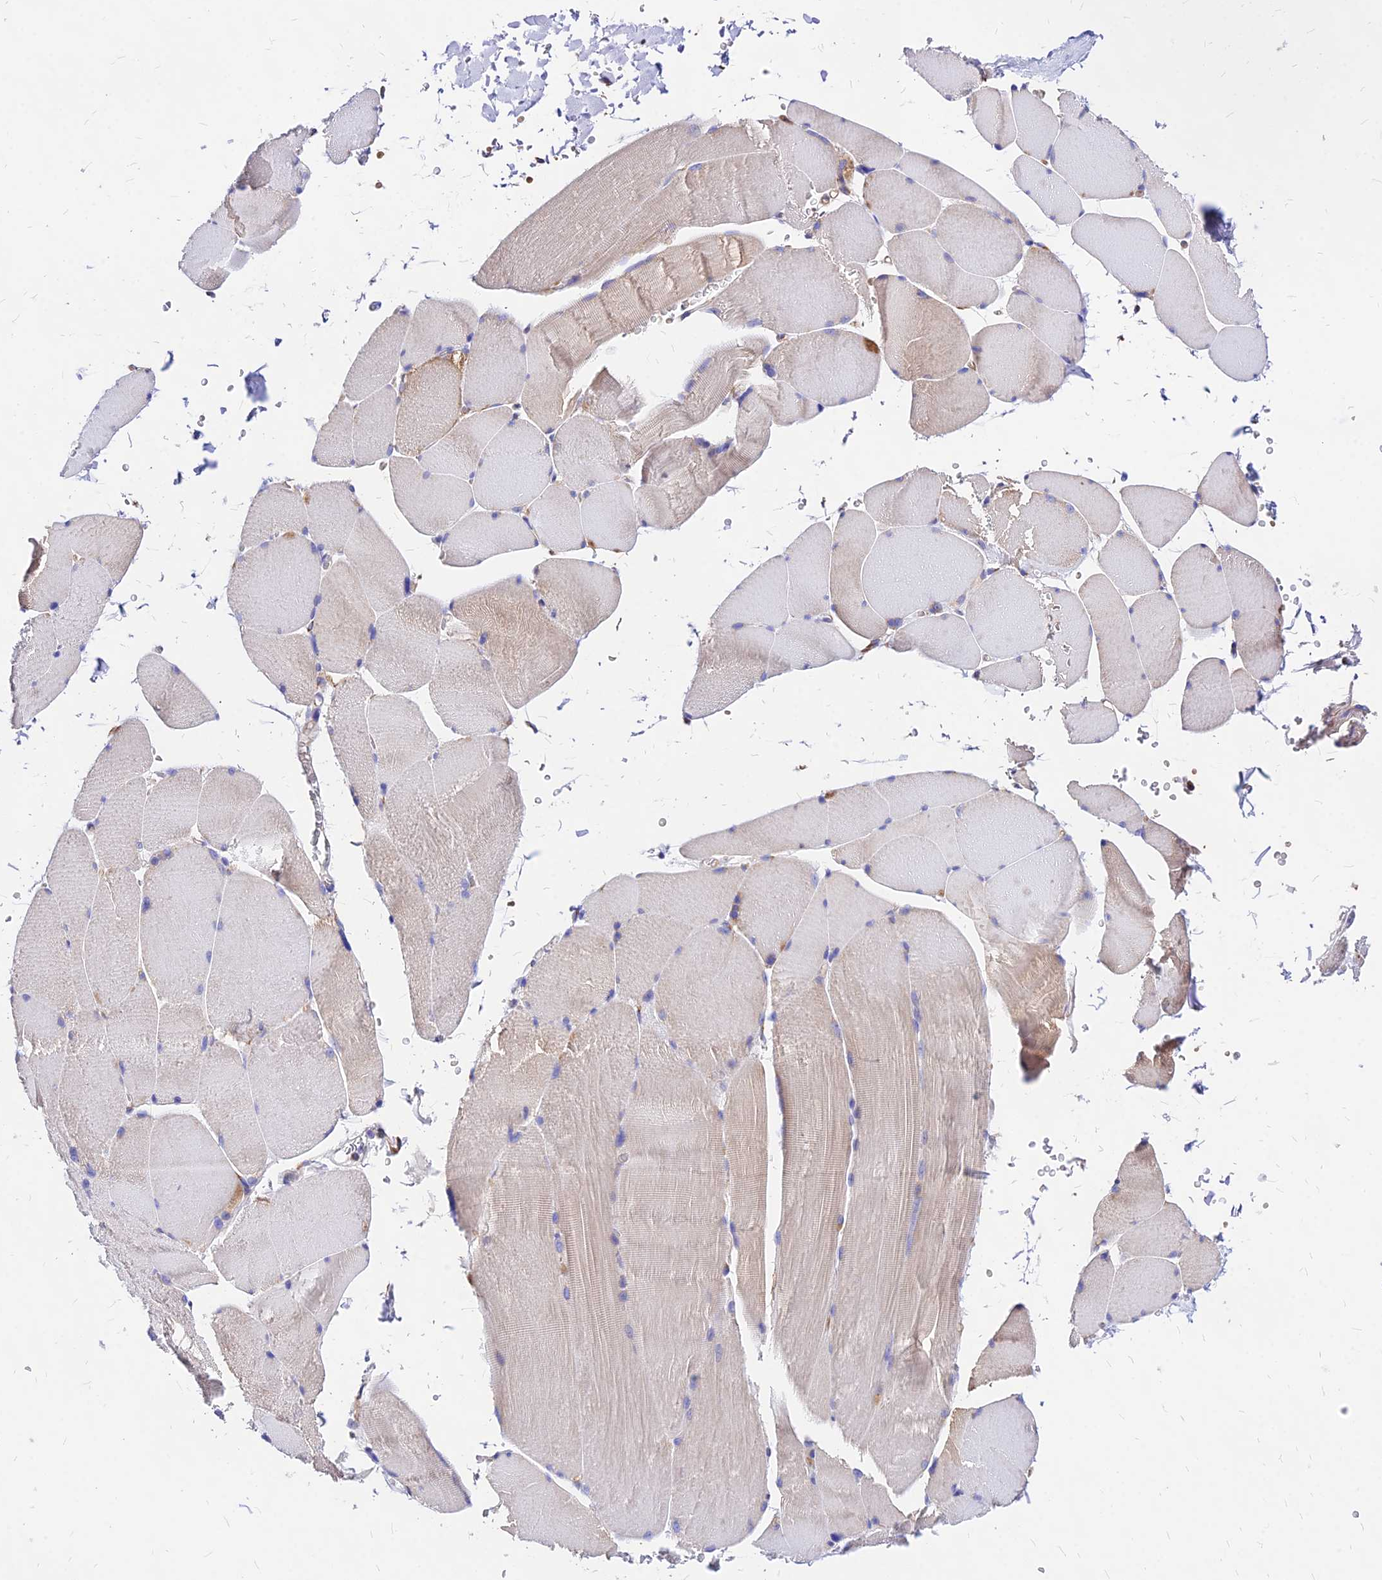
{"staining": {"intensity": "weak", "quantity": "25%-75%", "location": "cytoplasmic/membranous"}, "tissue": "skeletal muscle", "cell_type": "Myocytes", "image_type": "normal", "snomed": [{"axis": "morphology", "description": "Normal tissue, NOS"}, {"axis": "topography", "description": "Skin"}, {"axis": "topography", "description": "Skeletal muscle"}], "caption": "Immunohistochemistry (DAB) staining of benign human skeletal muscle exhibits weak cytoplasmic/membranous protein staining in approximately 25%-75% of myocytes.", "gene": "MRPL3", "patient": {"sex": "male", "age": 83}}